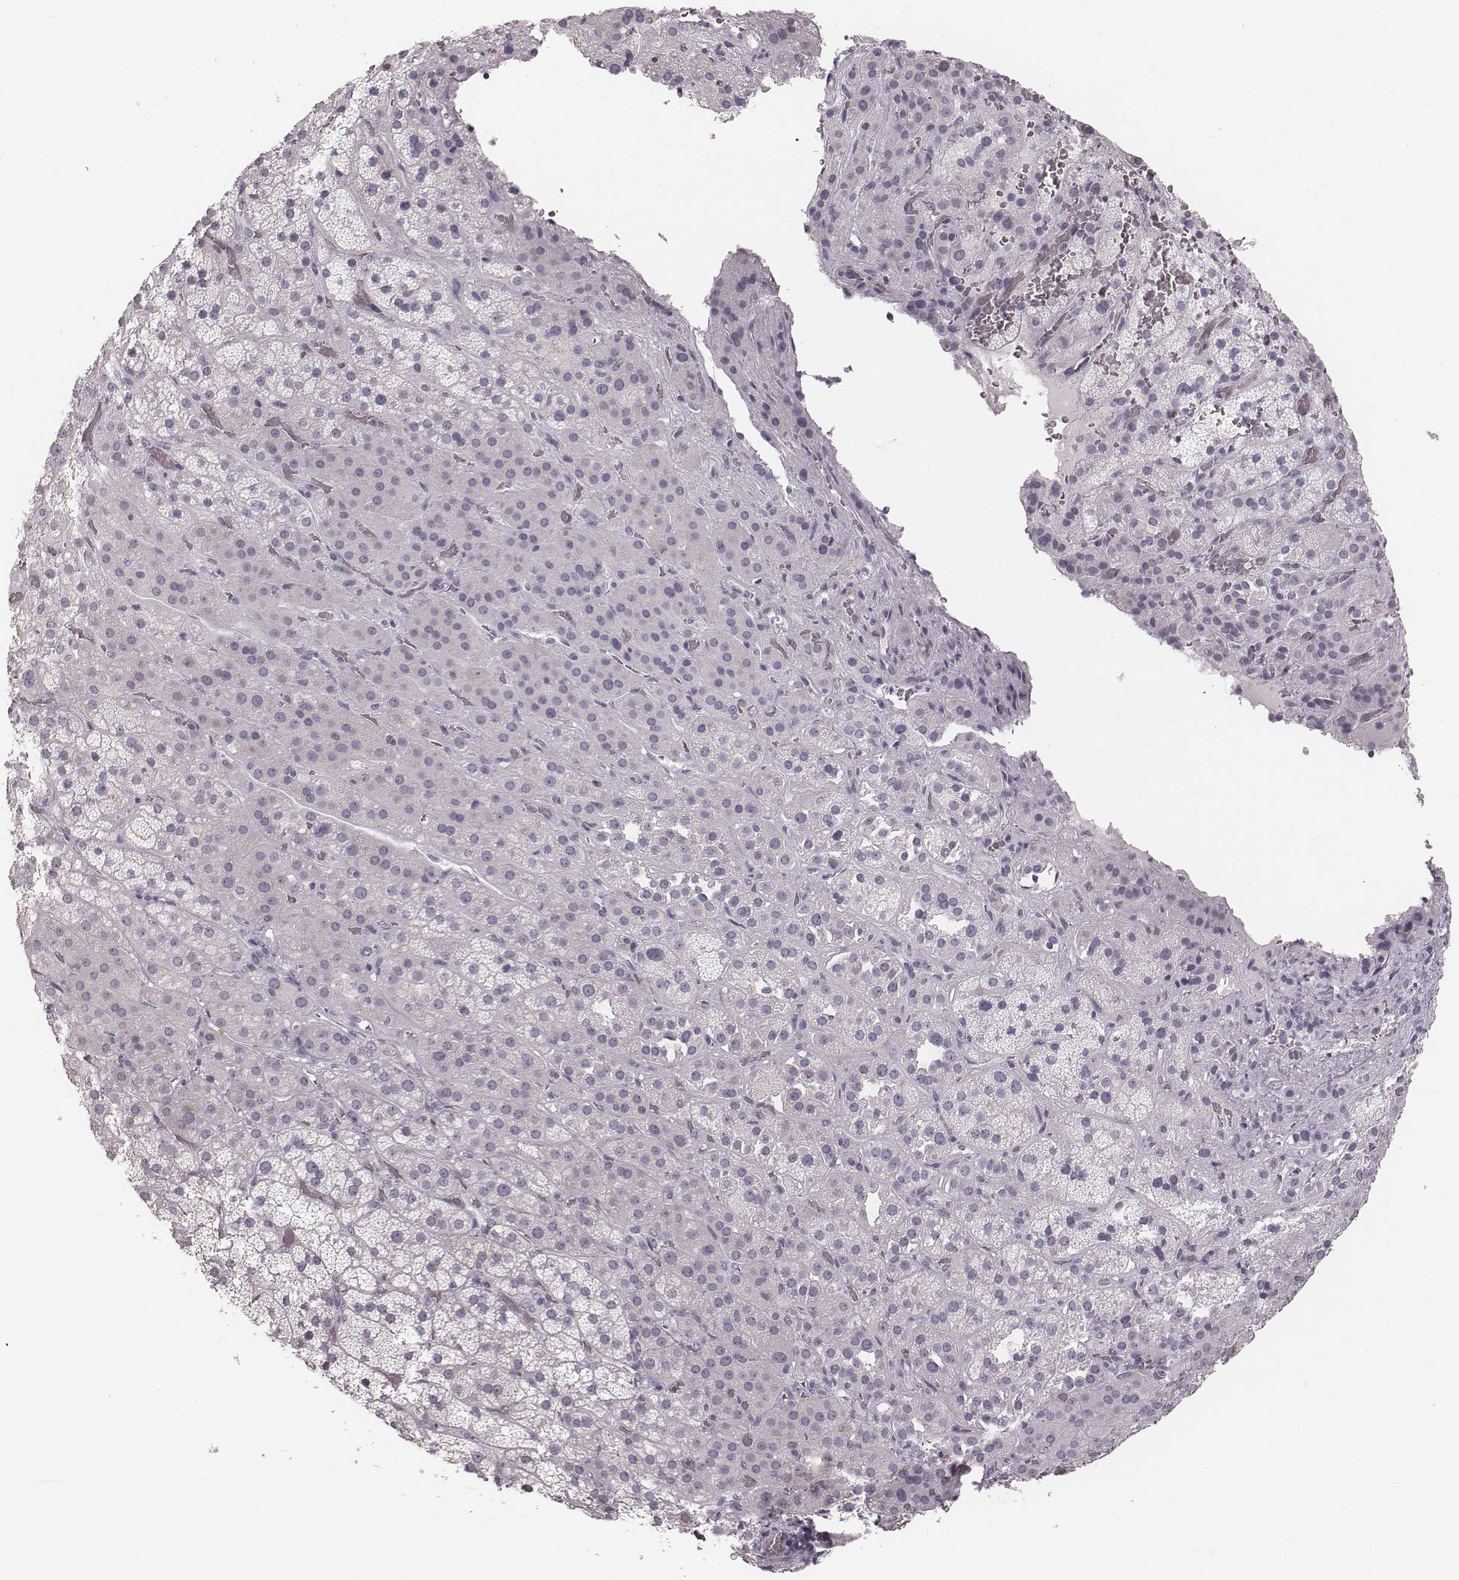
{"staining": {"intensity": "negative", "quantity": "none", "location": "none"}, "tissue": "adrenal gland", "cell_type": "Glandular cells", "image_type": "normal", "snomed": [{"axis": "morphology", "description": "Normal tissue, NOS"}, {"axis": "topography", "description": "Adrenal gland"}], "caption": "Immunohistochemical staining of benign human adrenal gland demonstrates no significant expression in glandular cells.", "gene": "SPA17", "patient": {"sex": "male", "age": 57}}